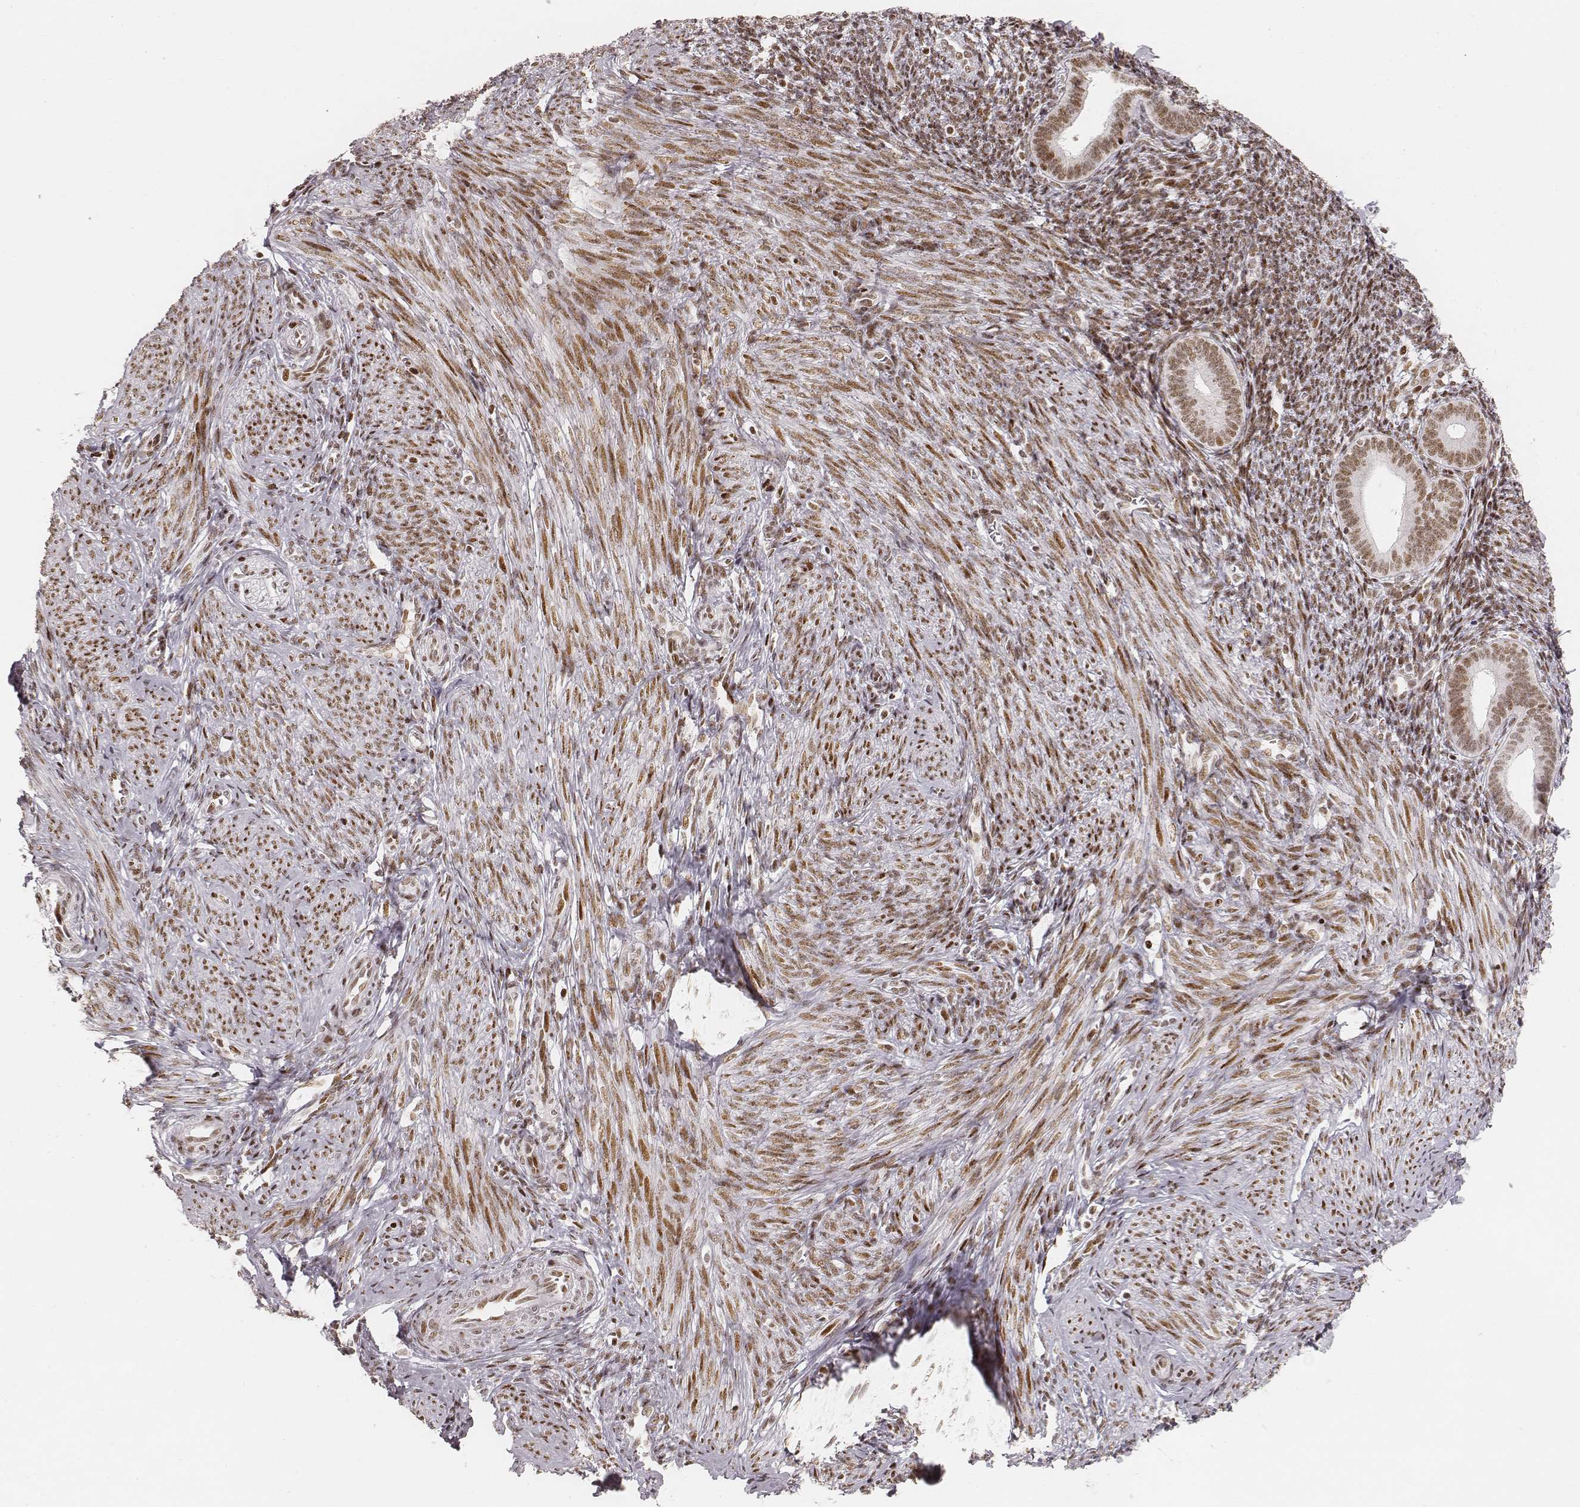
{"staining": {"intensity": "moderate", "quantity": ">75%", "location": "nuclear"}, "tissue": "endometrium", "cell_type": "Cells in endometrial stroma", "image_type": "normal", "snomed": [{"axis": "morphology", "description": "Normal tissue, NOS"}, {"axis": "topography", "description": "Endometrium"}], "caption": "This photomicrograph demonstrates immunohistochemistry (IHC) staining of unremarkable human endometrium, with medium moderate nuclear expression in about >75% of cells in endometrial stroma.", "gene": "HNRNPC", "patient": {"sex": "female", "age": 40}}